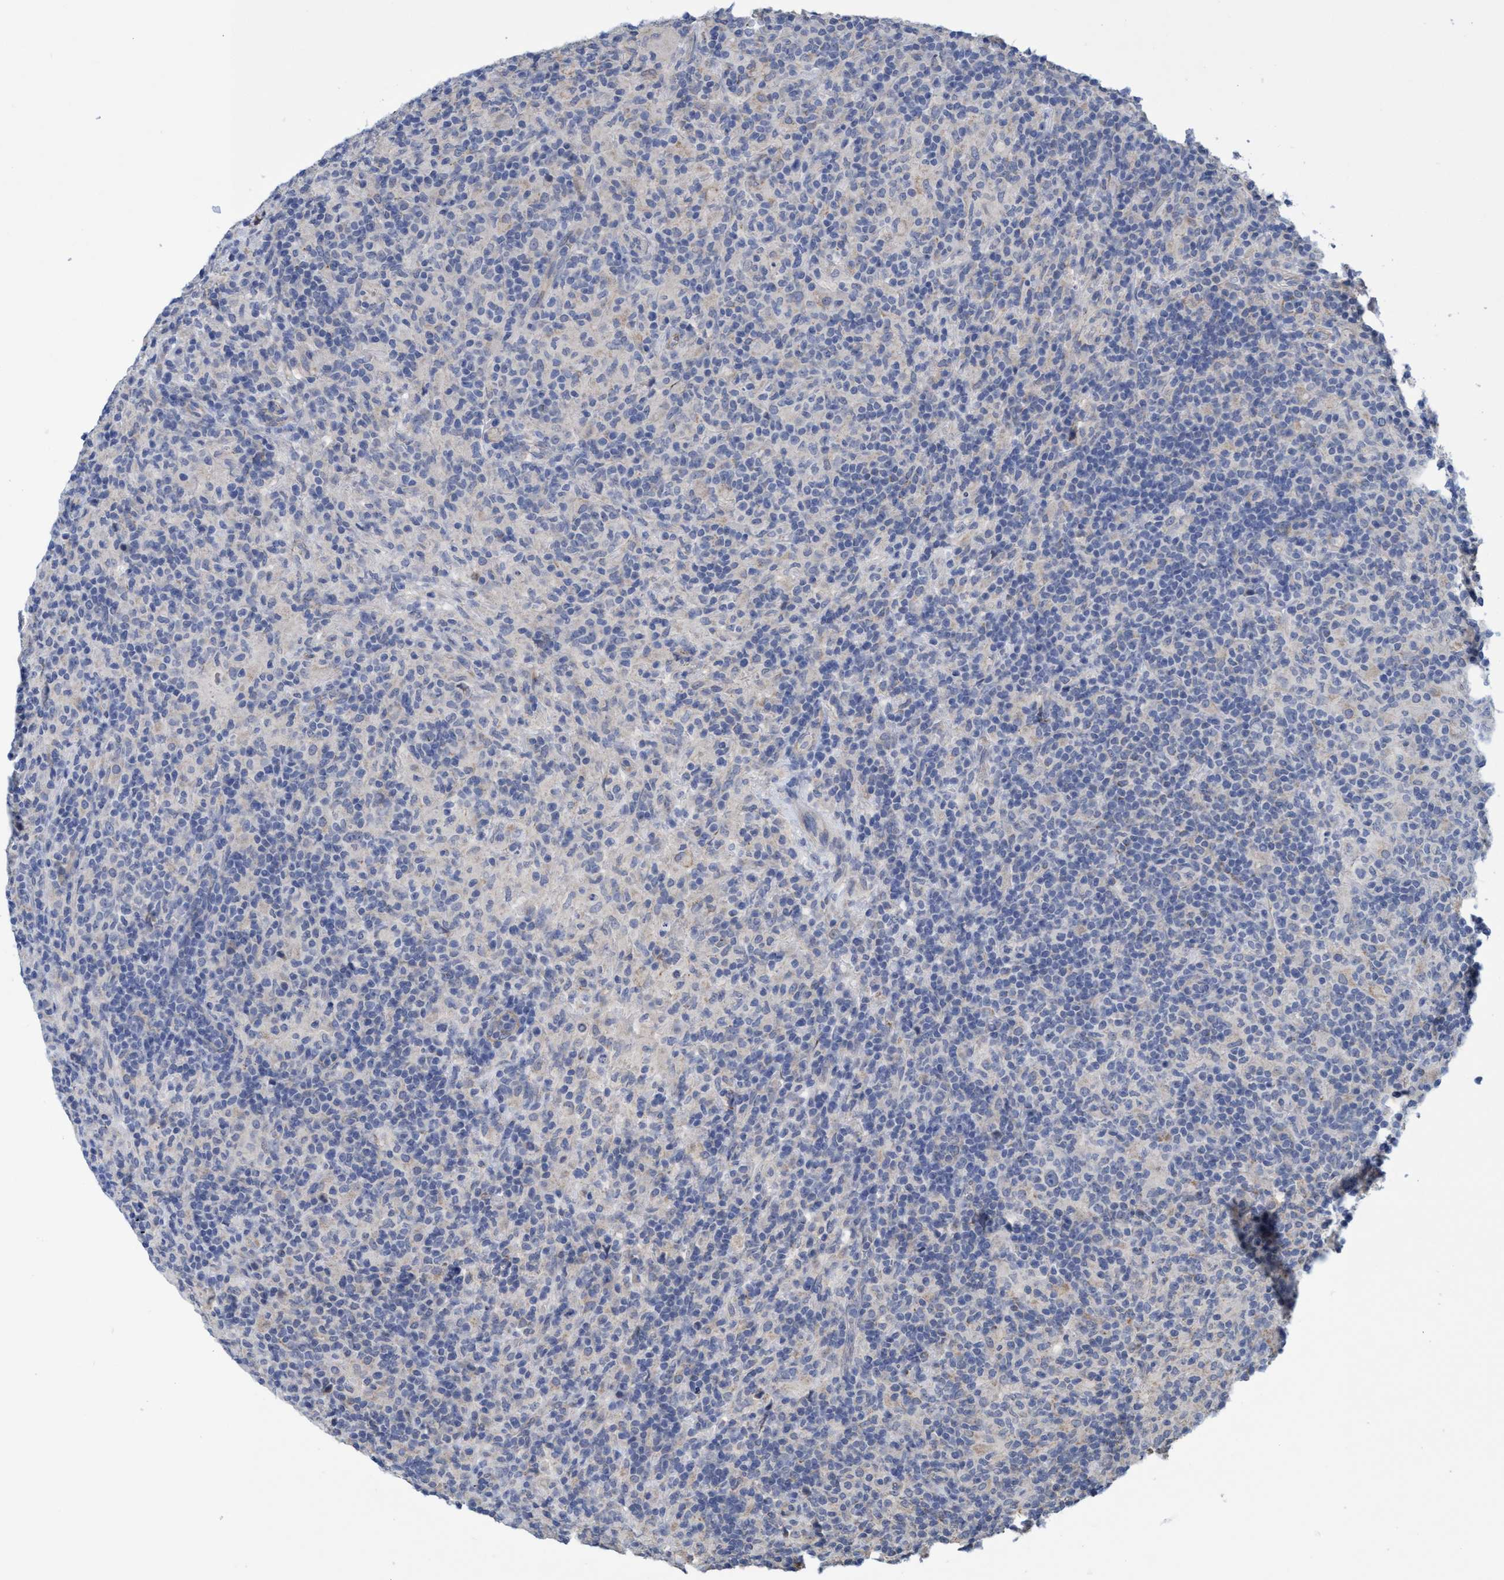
{"staining": {"intensity": "negative", "quantity": "none", "location": "none"}, "tissue": "lymphoma", "cell_type": "Tumor cells", "image_type": "cancer", "snomed": [{"axis": "morphology", "description": "Hodgkin's disease, NOS"}, {"axis": "topography", "description": "Lymph node"}], "caption": "Tumor cells show no significant positivity in Hodgkin's disease.", "gene": "SEMA4D", "patient": {"sex": "male", "age": 70}}